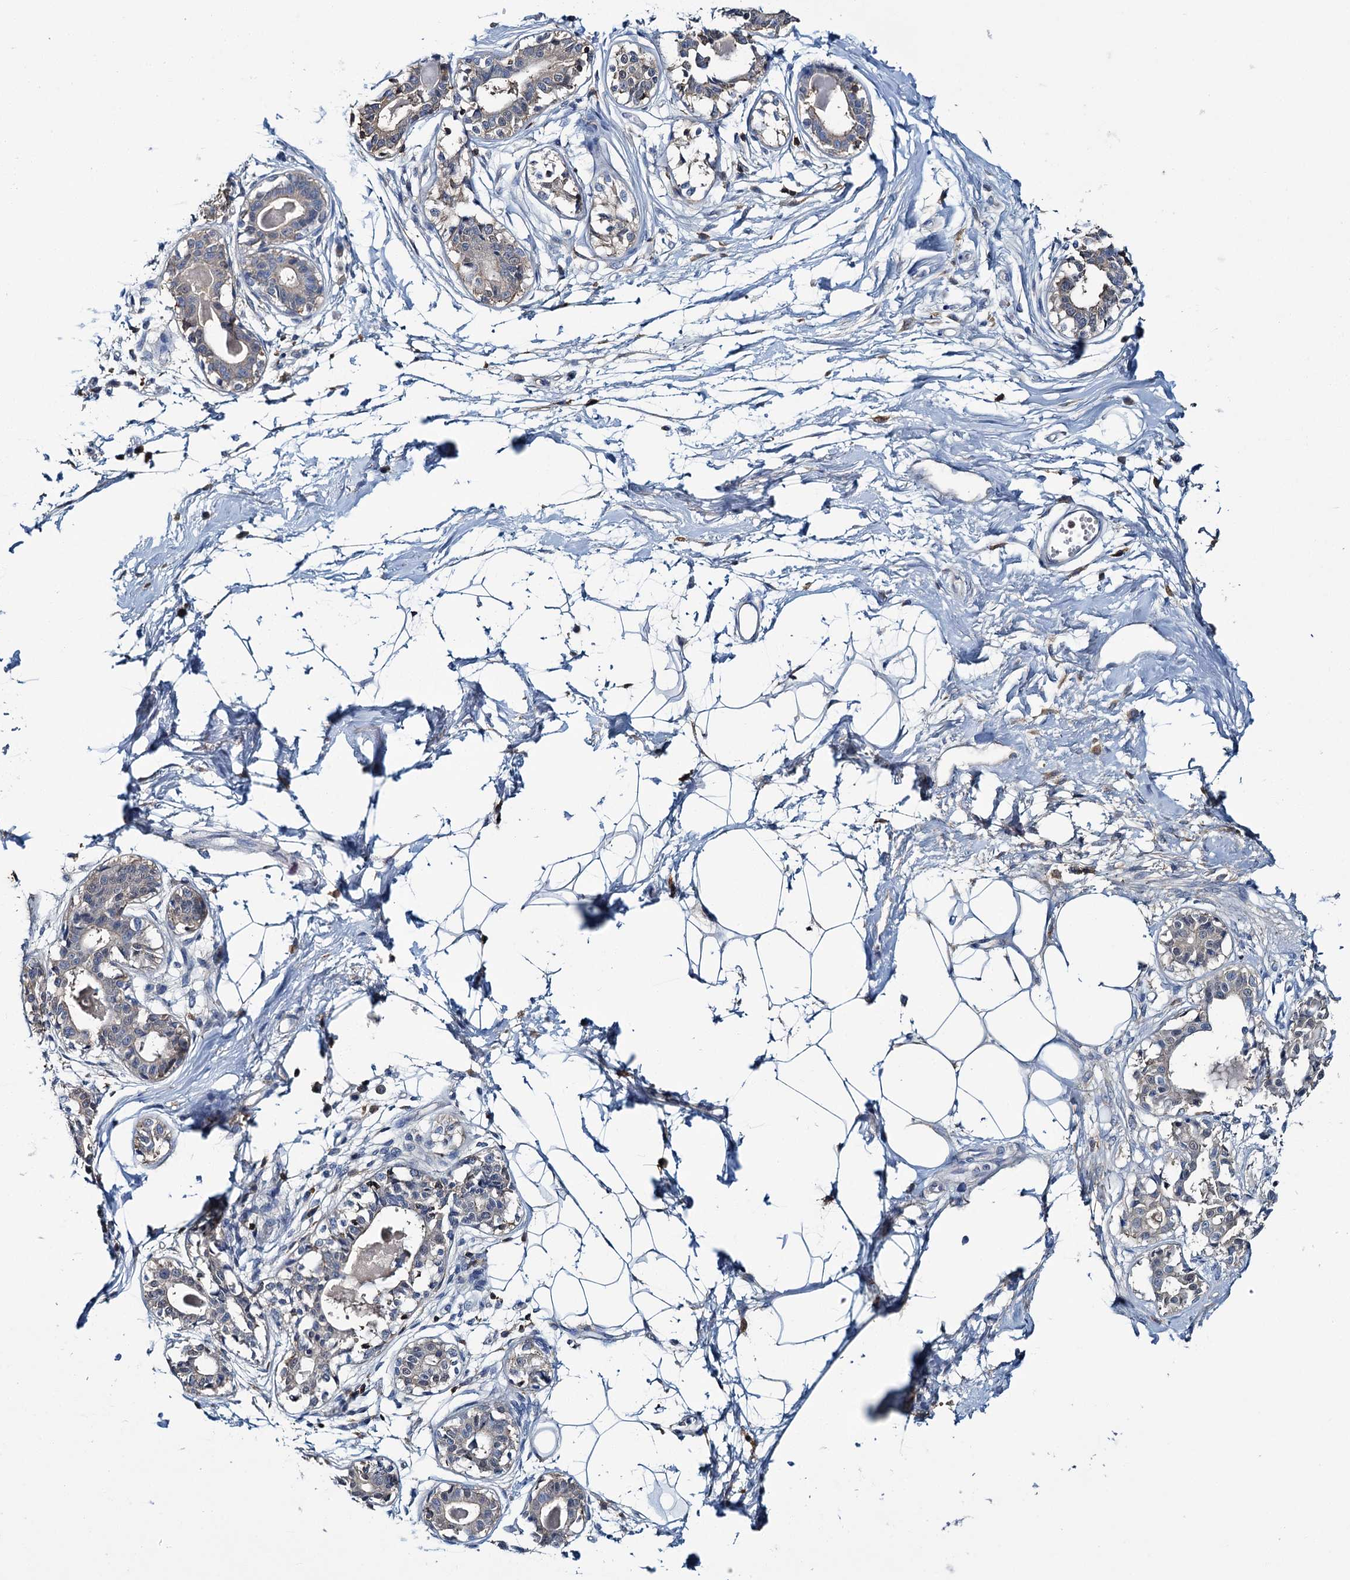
{"staining": {"intensity": "negative", "quantity": "none", "location": "none"}, "tissue": "breast", "cell_type": "Adipocytes", "image_type": "normal", "snomed": [{"axis": "morphology", "description": "Normal tissue, NOS"}, {"axis": "topography", "description": "Breast"}], "caption": "Micrograph shows no protein expression in adipocytes of benign breast.", "gene": "FGFR2", "patient": {"sex": "female", "age": 45}}